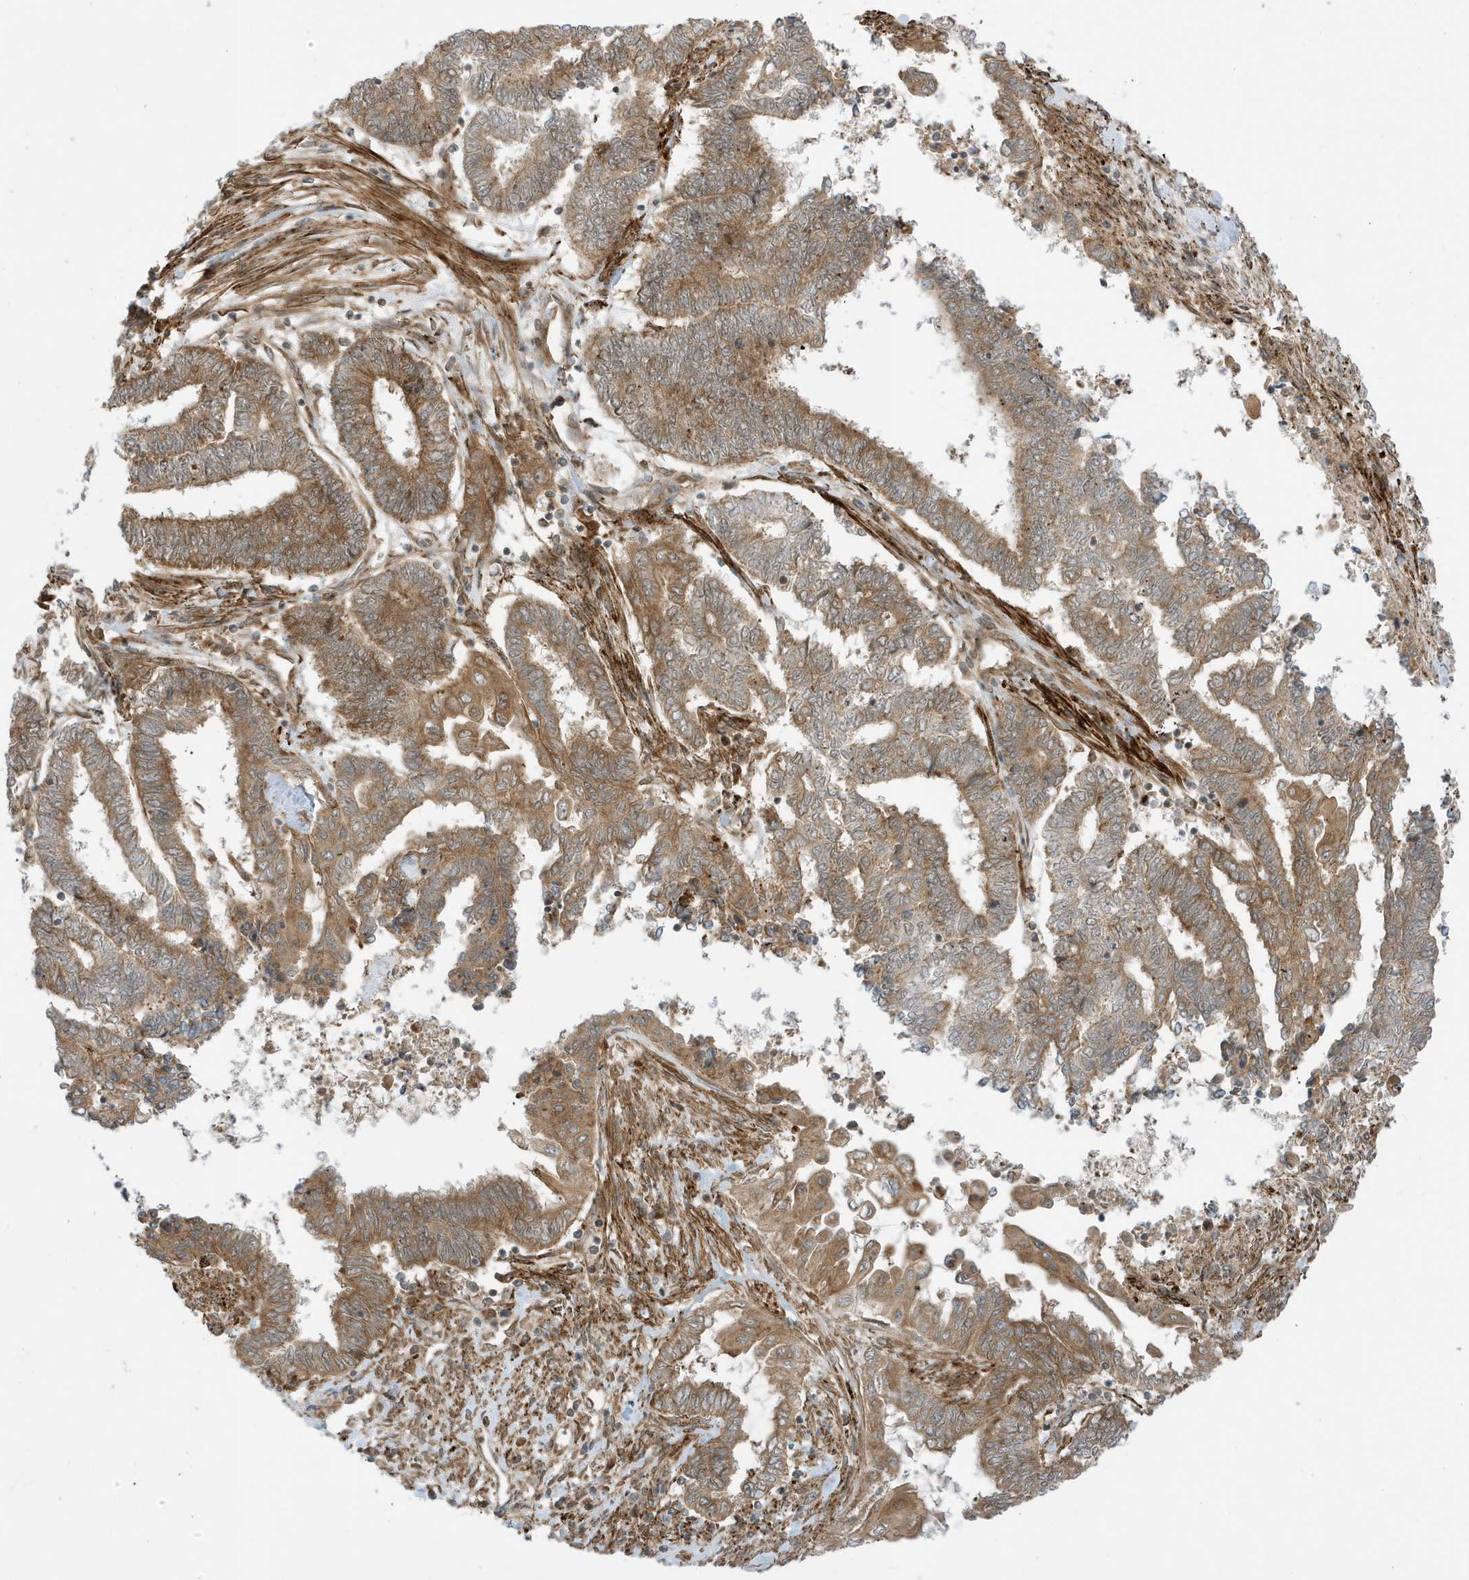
{"staining": {"intensity": "moderate", "quantity": ">75%", "location": "cytoplasmic/membranous"}, "tissue": "endometrial cancer", "cell_type": "Tumor cells", "image_type": "cancer", "snomed": [{"axis": "morphology", "description": "Adenocarcinoma, NOS"}, {"axis": "topography", "description": "Uterus"}, {"axis": "topography", "description": "Endometrium"}], "caption": "Human endometrial cancer stained with a brown dye reveals moderate cytoplasmic/membranous positive positivity in approximately >75% of tumor cells.", "gene": "DHX36", "patient": {"sex": "female", "age": 70}}